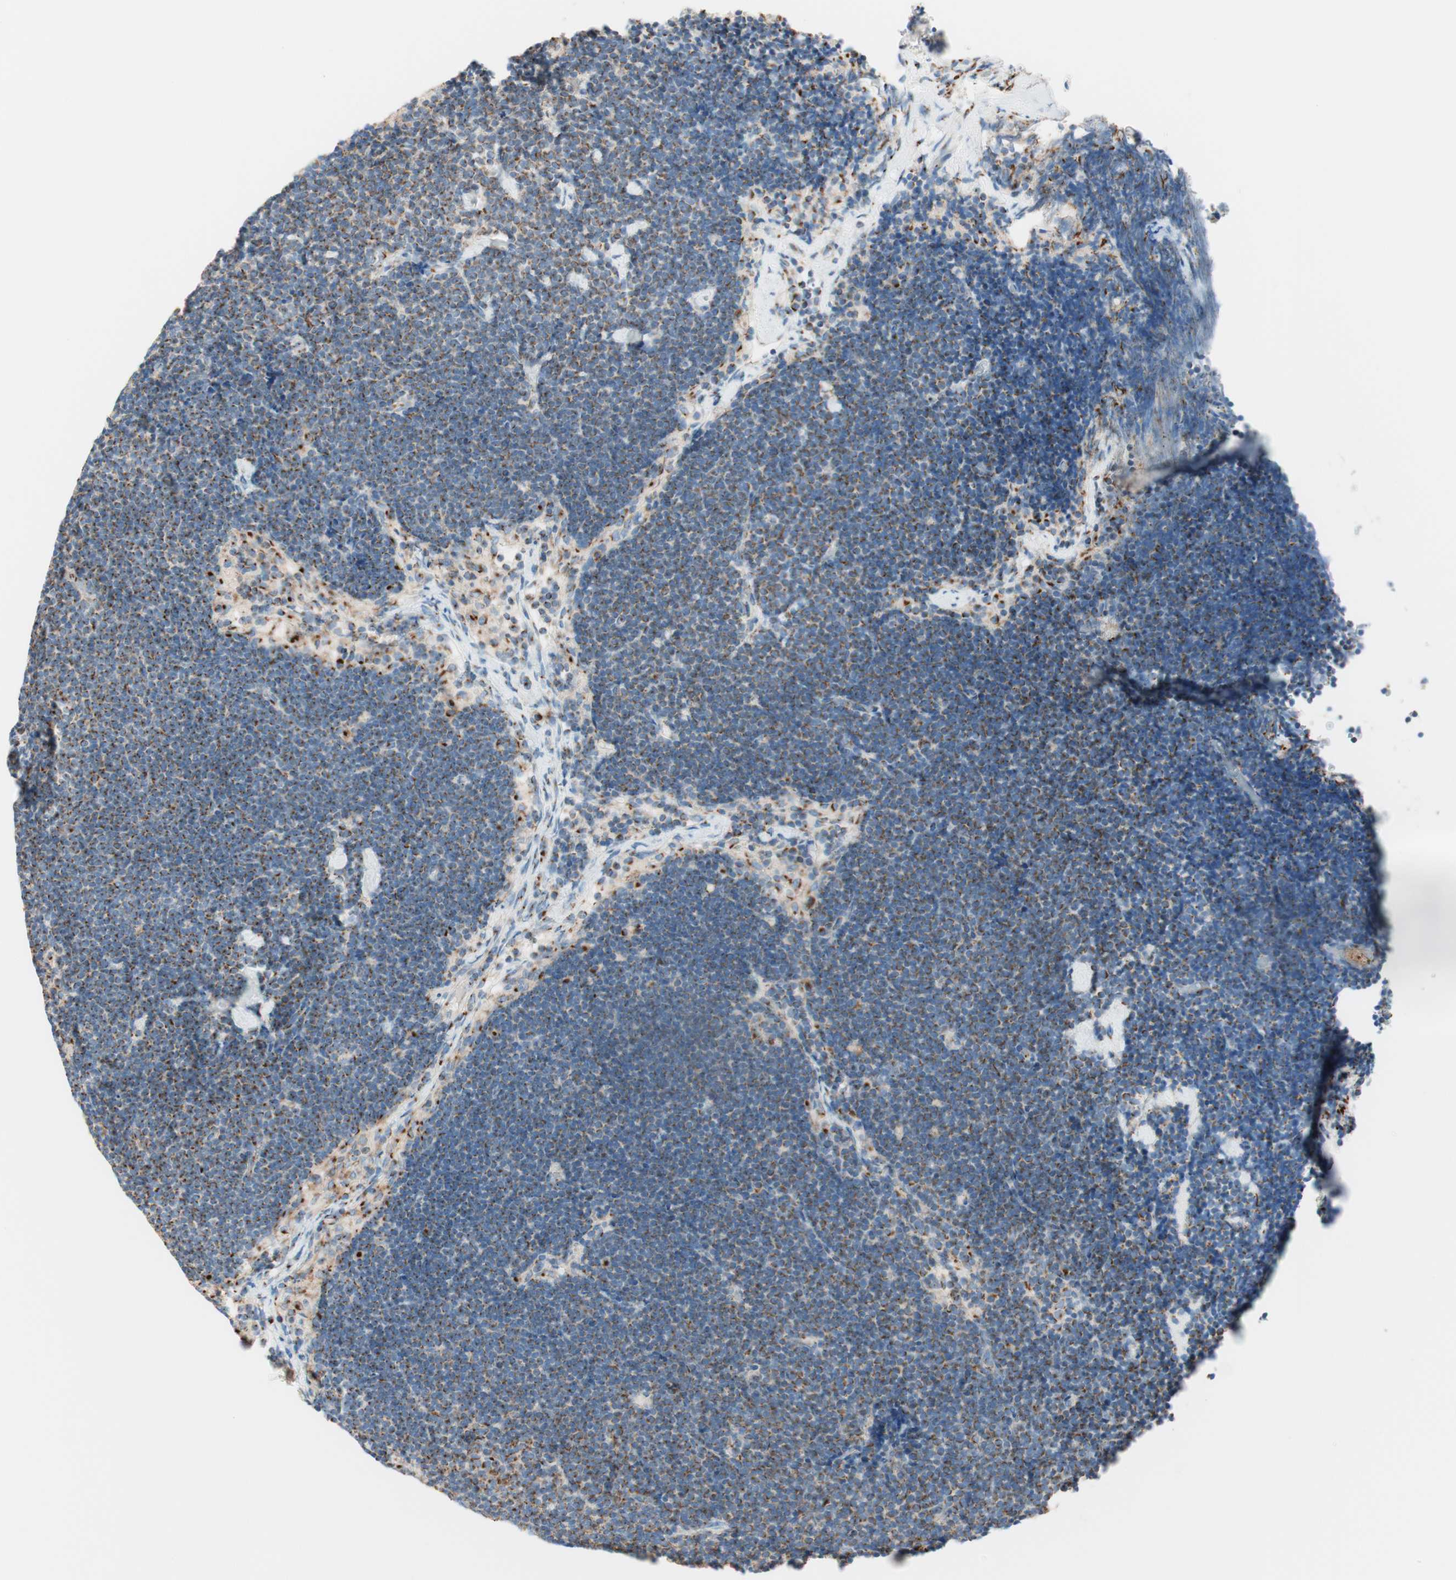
{"staining": {"intensity": "strong", "quantity": ">75%", "location": "cytoplasmic/membranous"}, "tissue": "lymph node", "cell_type": "Germinal center cells", "image_type": "normal", "snomed": [{"axis": "morphology", "description": "Normal tissue, NOS"}, {"axis": "topography", "description": "Lymph node"}], "caption": "Immunohistochemical staining of unremarkable human lymph node shows >75% levels of strong cytoplasmic/membranous protein positivity in approximately >75% of germinal center cells.", "gene": "GOLGB1", "patient": {"sex": "male", "age": 63}}